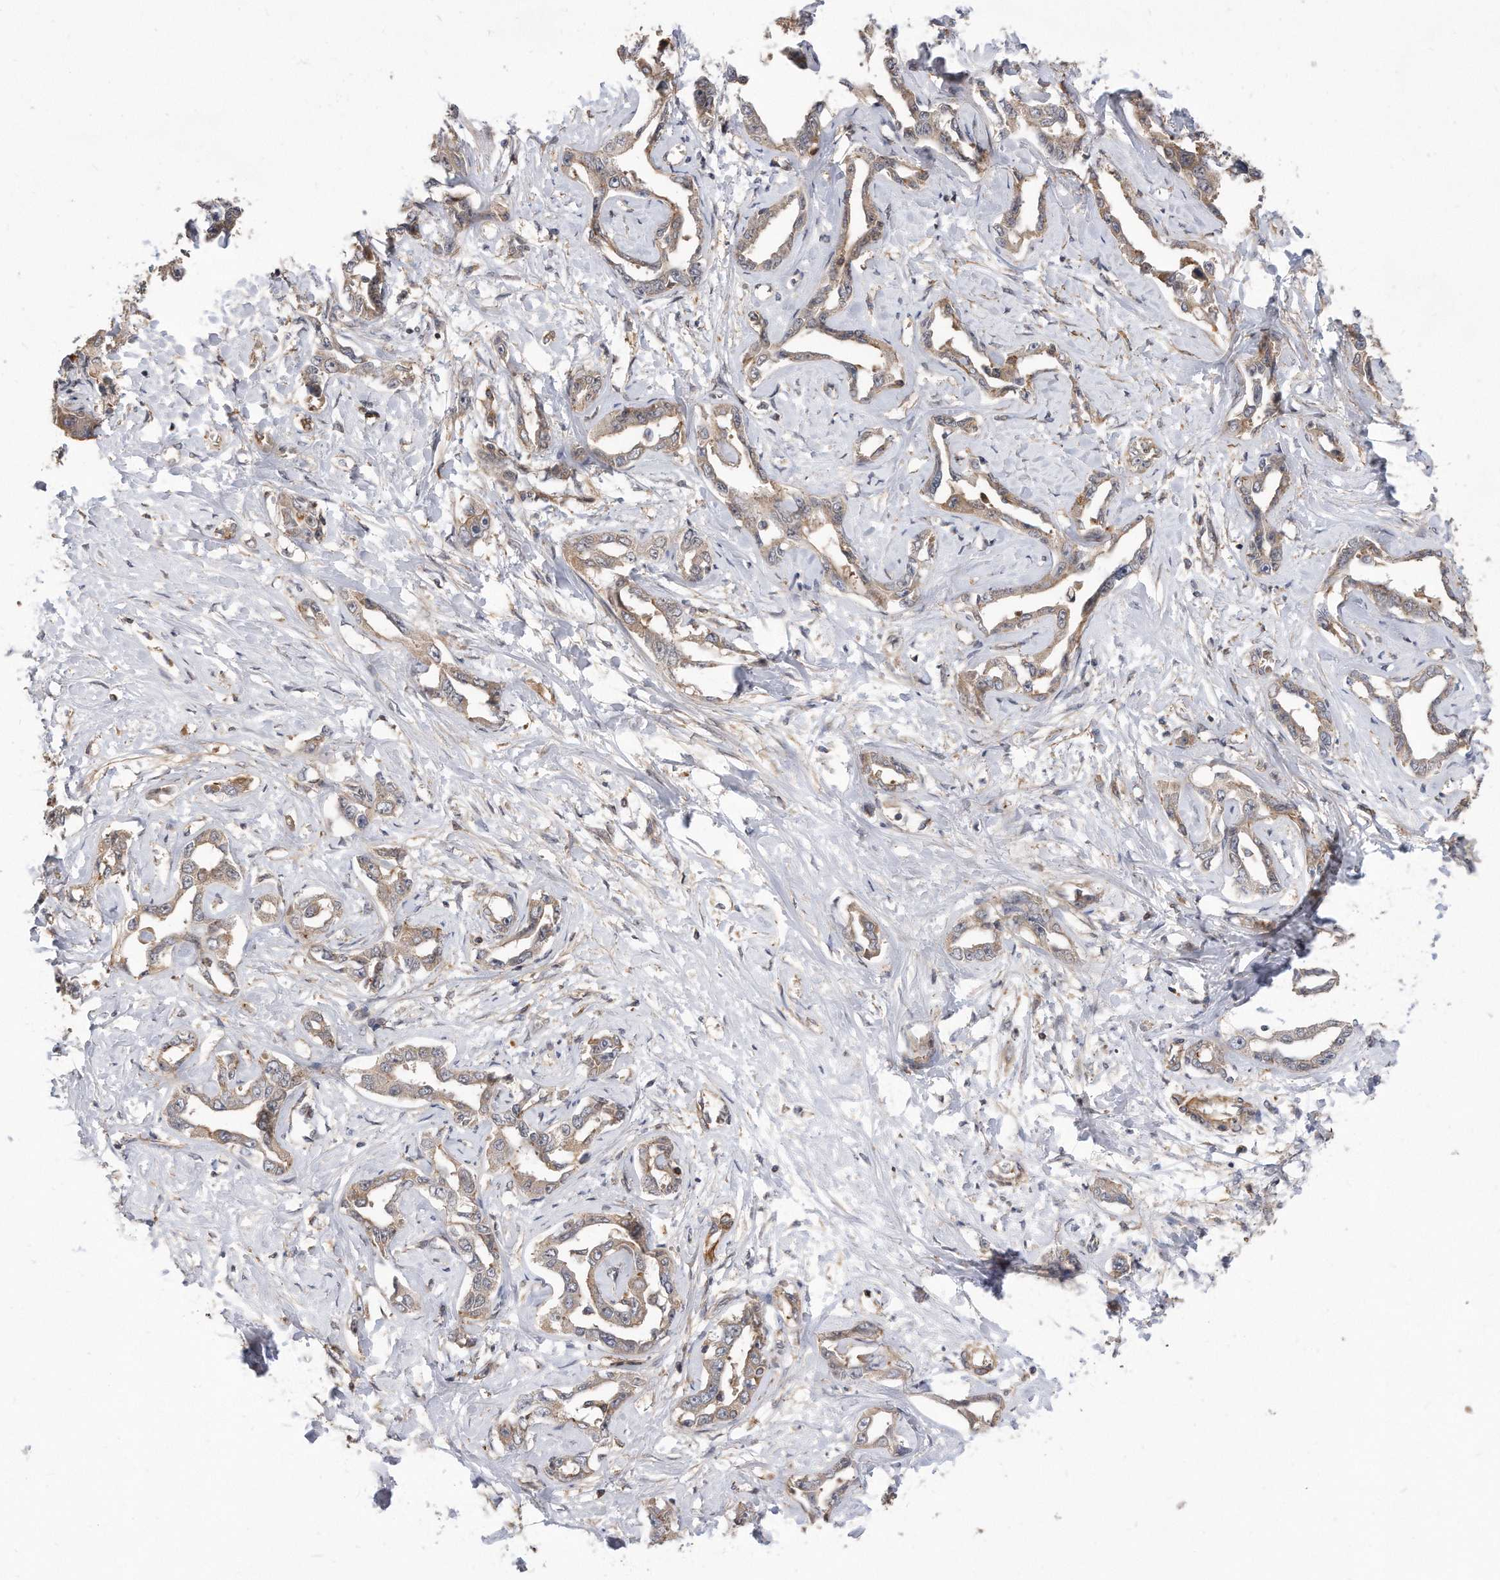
{"staining": {"intensity": "weak", "quantity": ">75%", "location": "cytoplasmic/membranous"}, "tissue": "liver cancer", "cell_type": "Tumor cells", "image_type": "cancer", "snomed": [{"axis": "morphology", "description": "Cholangiocarcinoma"}, {"axis": "topography", "description": "Liver"}], "caption": "Human liver cancer stained for a protein (brown) displays weak cytoplasmic/membranous positive staining in approximately >75% of tumor cells.", "gene": "TCP1", "patient": {"sex": "male", "age": 59}}